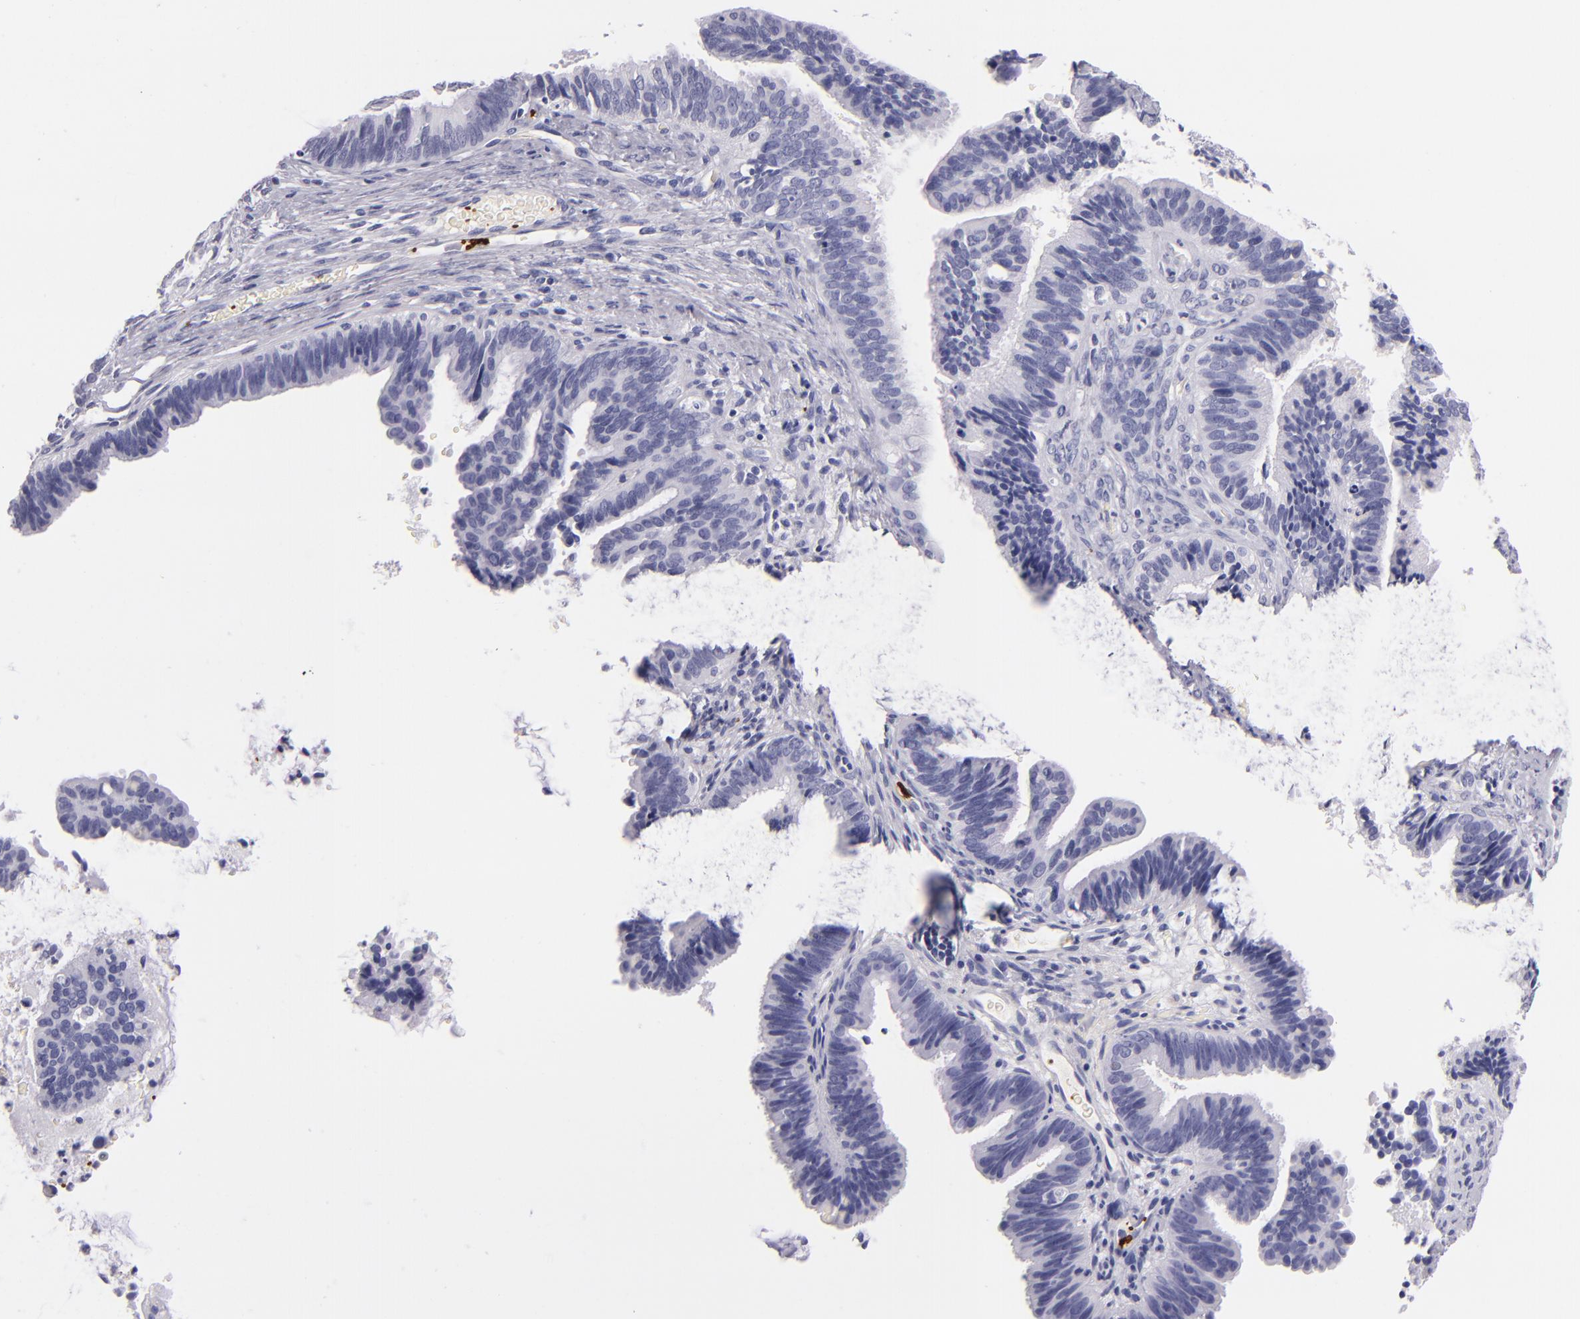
{"staining": {"intensity": "negative", "quantity": "none", "location": "none"}, "tissue": "cervical cancer", "cell_type": "Tumor cells", "image_type": "cancer", "snomed": [{"axis": "morphology", "description": "Adenocarcinoma, NOS"}, {"axis": "topography", "description": "Cervix"}], "caption": "Immunohistochemistry micrograph of cervical cancer stained for a protein (brown), which displays no positivity in tumor cells.", "gene": "GP1BA", "patient": {"sex": "female", "age": 47}}